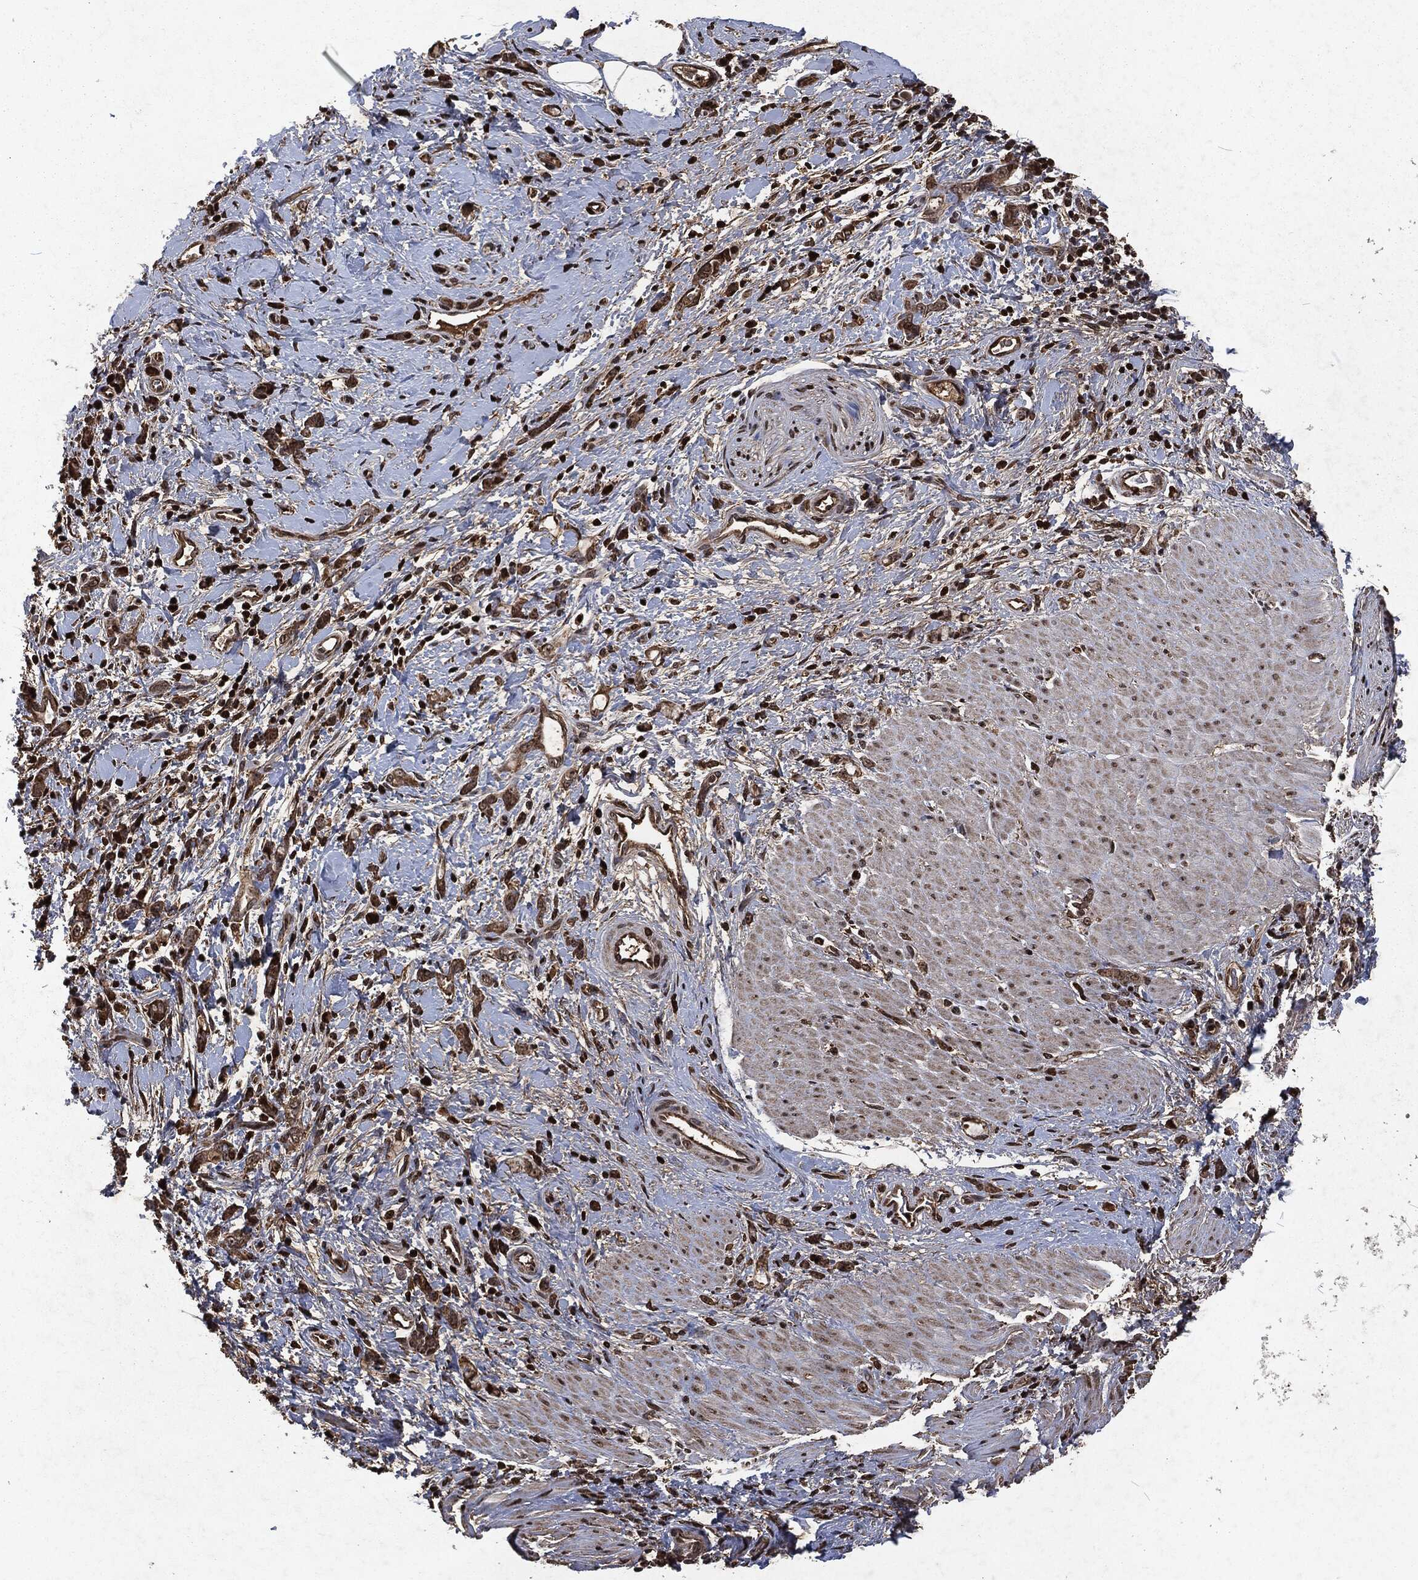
{"staining": {"intensity": "moderate", "quantity": ">75%", "location": "cytoplasmic/membranous,nuclear"}, "tissue": "stomach cancer", "cell_type": "Tumor cells", "image_type": "cancer", "snomed": [{"axis": "morphology", "description": "Normal tissue, NOS"}, {"axis": "morphology", "description": "Adenocarcinoma, NOS"}, {"axis": "topography", "description": "Stomach"}], "caption": "Human stomach adenocarcinoma stained with a protein marker exhibits moderate staining in tumor cells.", "gene": "SNAI1", "patient": {"sex": "male", "age": 67}}